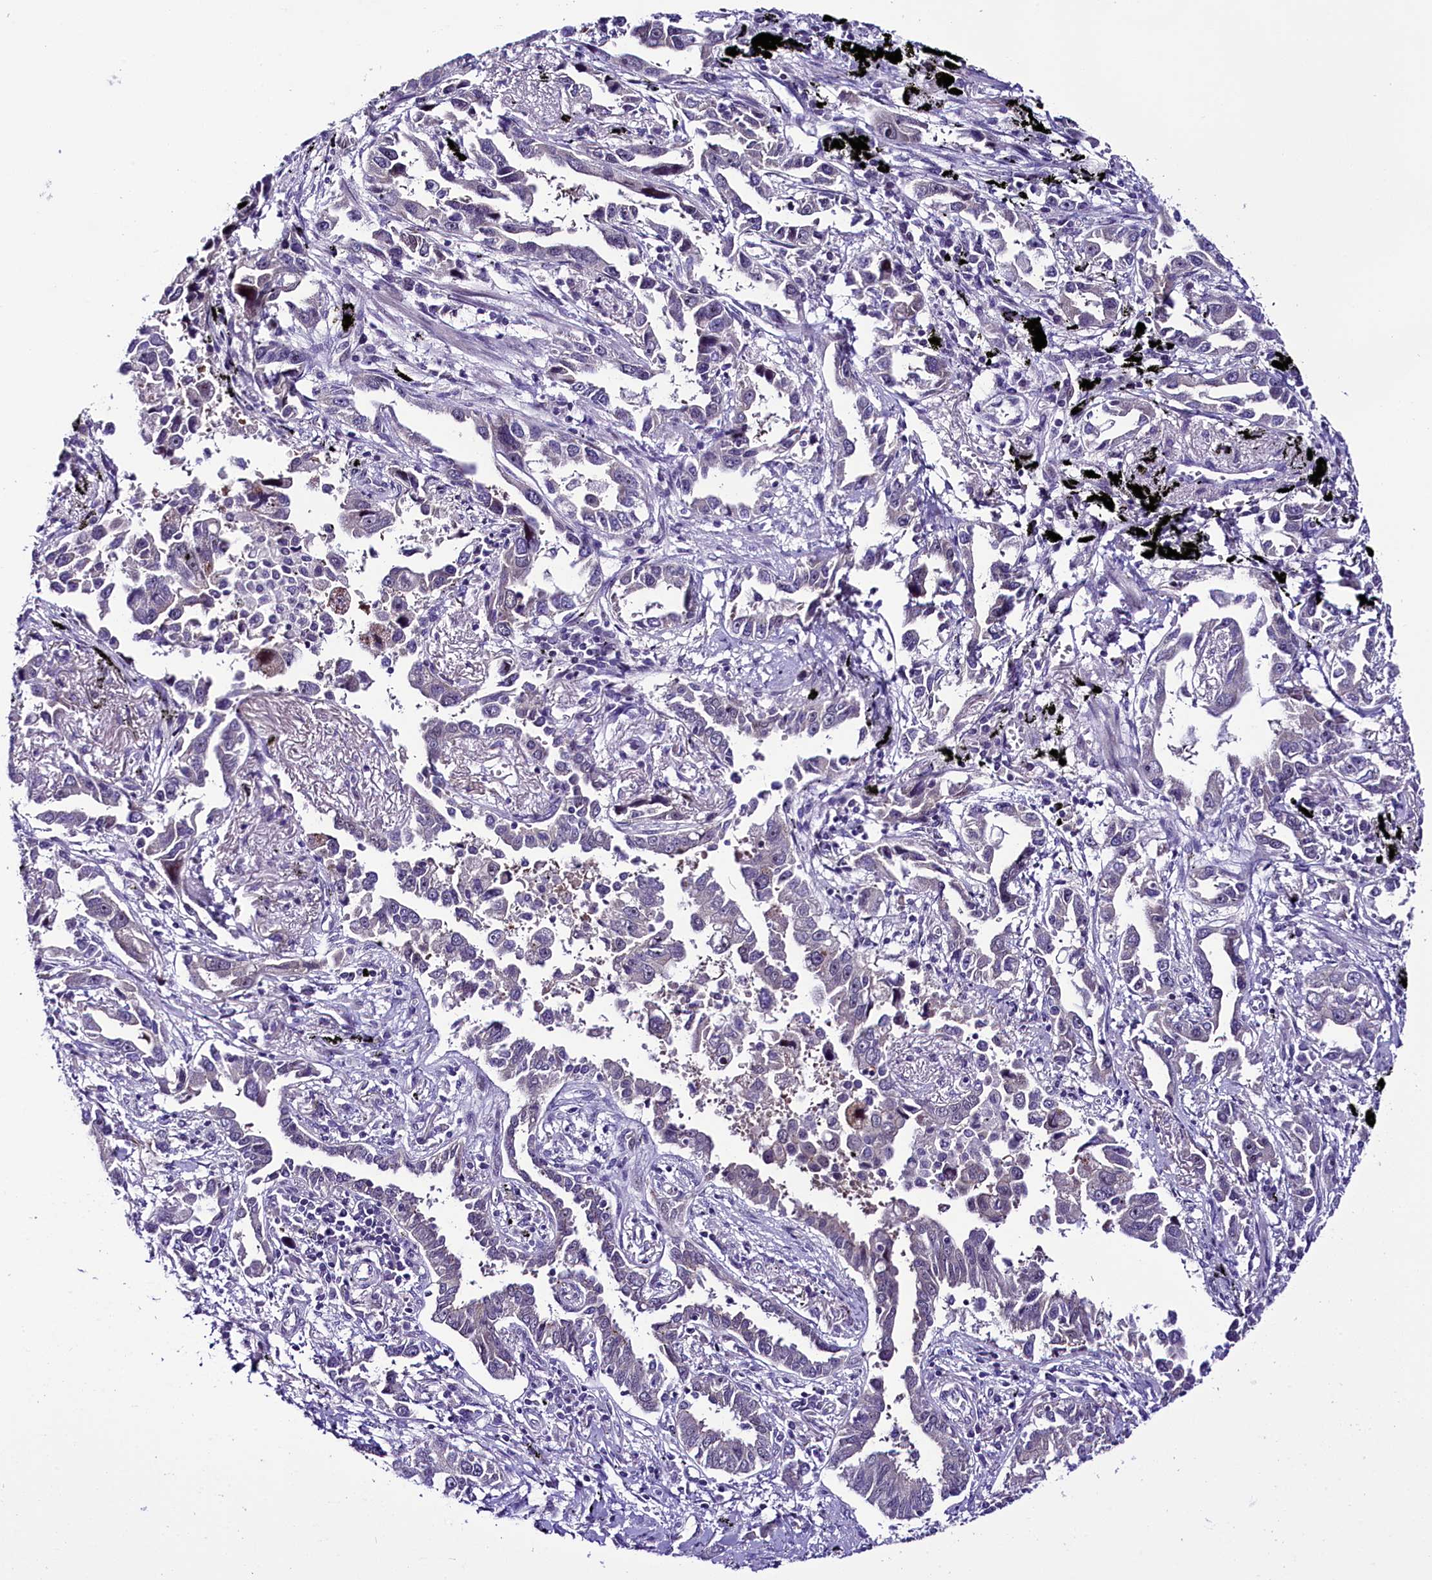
{"staining": {"intensity": "negative", "quantity": "none", "location": "none"}, "tissue": "lung cancer", "cell_type": "Tumor cells", "image_type": "cancer", "snomed": [{"axis": "morphology", "description": "Adenocarcinoma, NOS"}, {"axis": "topography", "description": "Lung"}], "caption": "The immunohistochemistry (IHC) micrograph has no significant positivity in tumor cells of lung cancer (adenocarcinoma) tissue.", "gene": "CCDC106", "patient": {"sex": "male", "age": 67}}